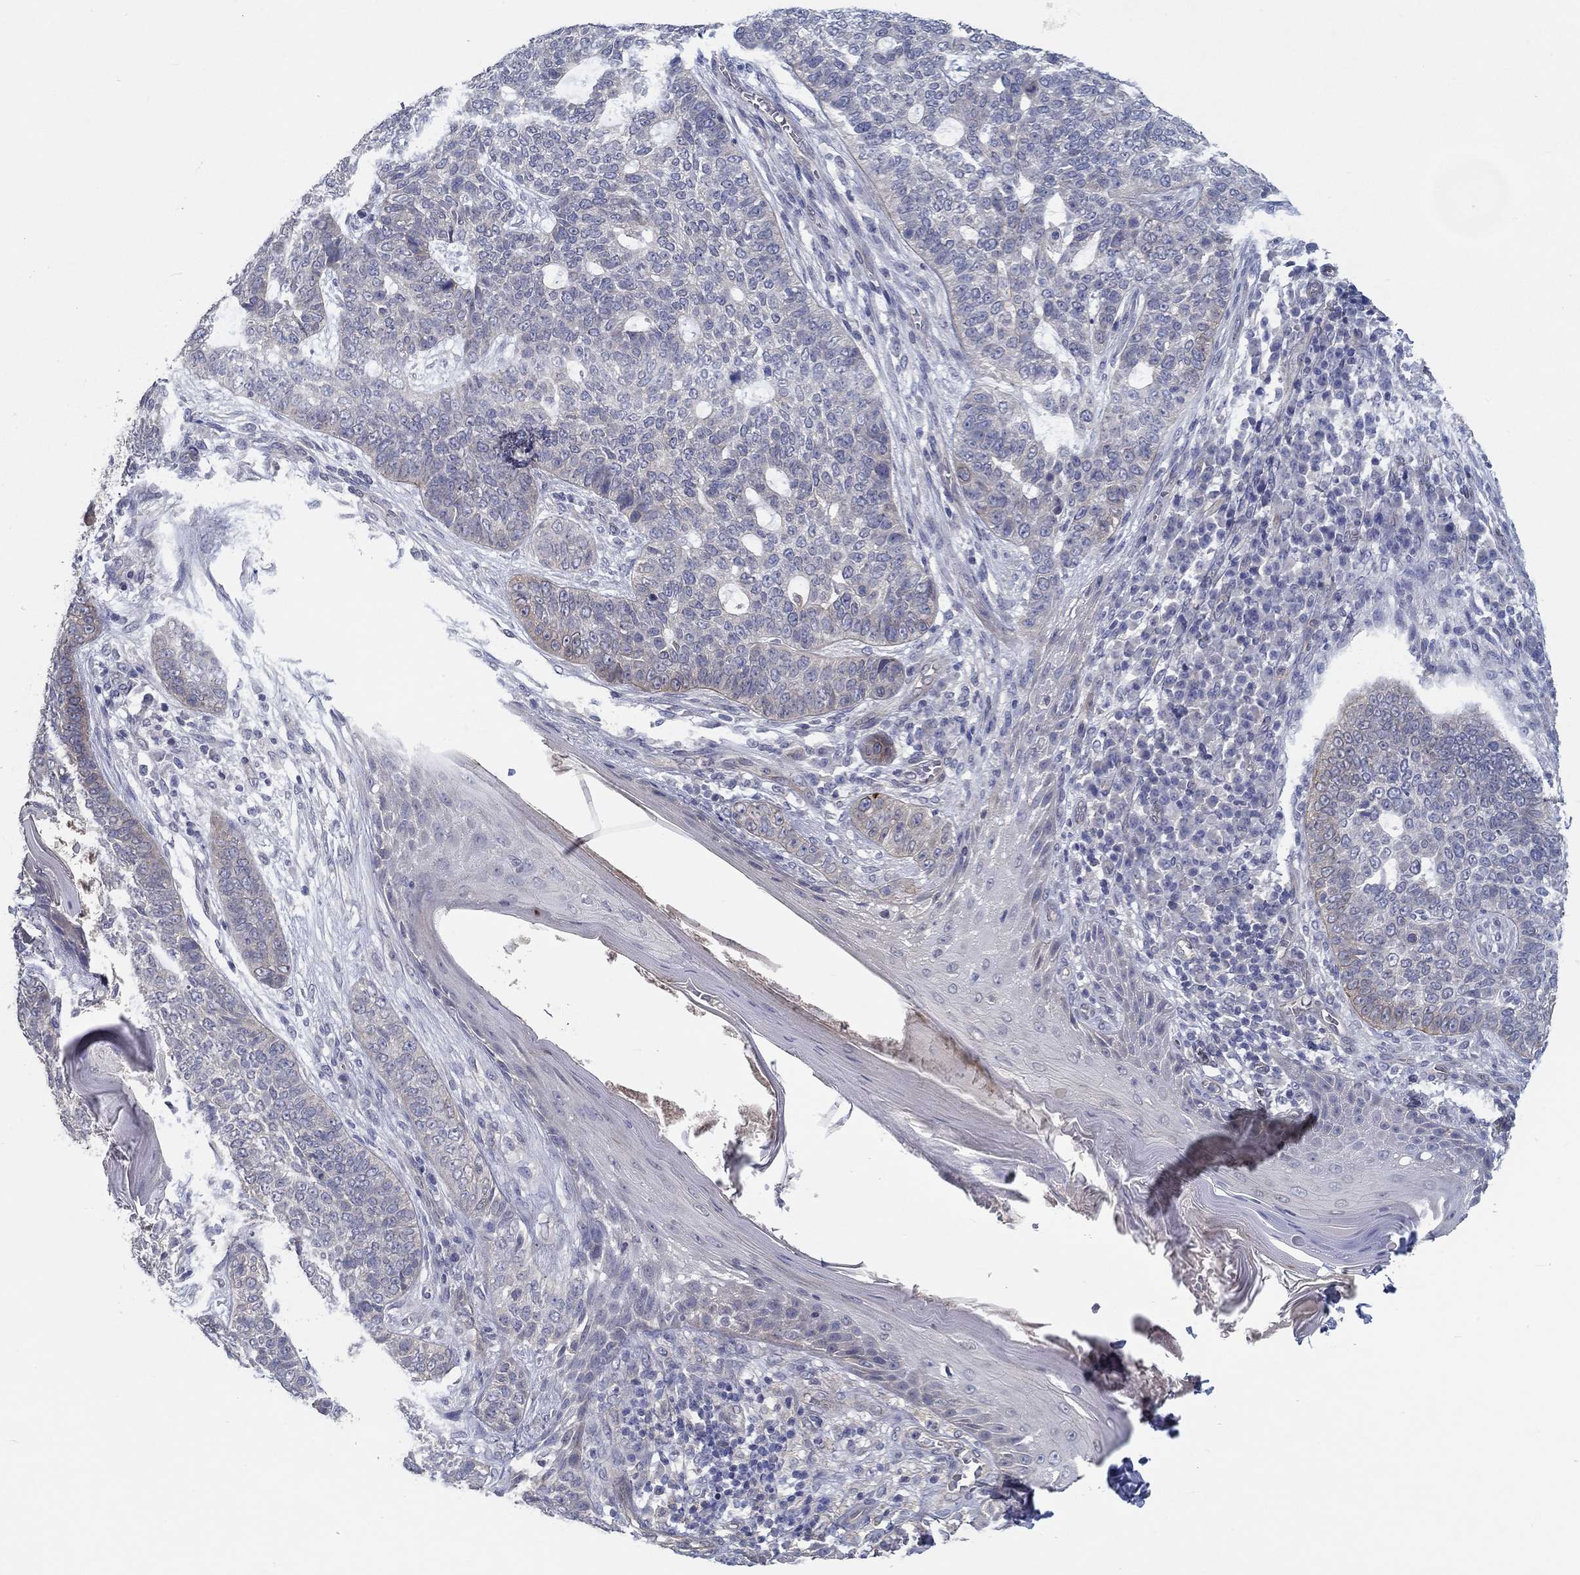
{"staining": {"intensity": "negative", "quantity": "none", "location": "none"}, "tissue": "skin cancer", "cell_type": "Tumor cells", "image_type": "cancer", "snomed": [{"axis": "morphology", "description": "Basal cell carcinoma"}, {"axis": "topography", "description": "Skin"}], "caption": "Tumor cells are negative for brown protein staining in skin basal cell carcinoma. (DAB (3,3'-diaminobenzidine) immunohistochemistry with hematoxylin counter stain).", "gene": "ERMP1", "patient": {"sex": "female", "age": 69}}